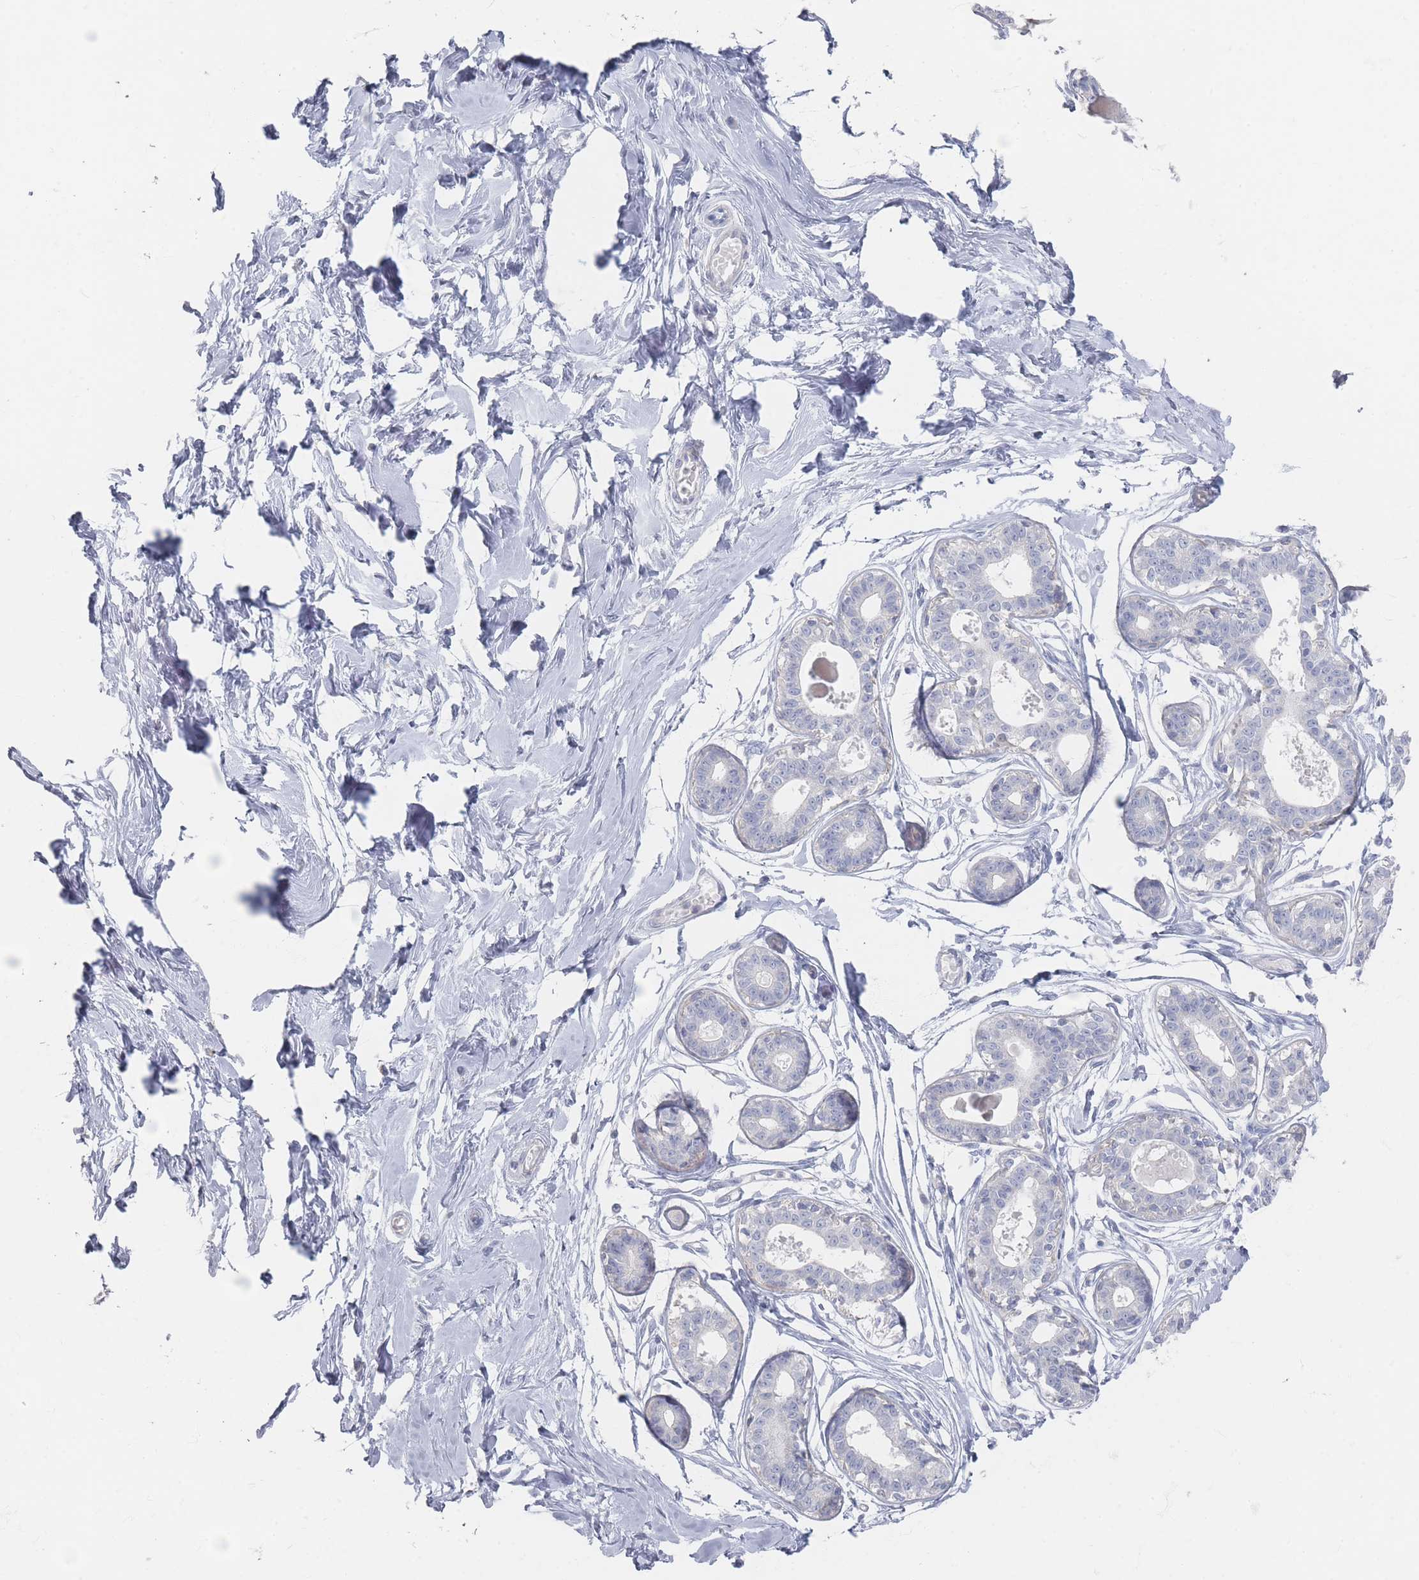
{"staining": {"intensity": "negative", "quantity": "none", "location": "none"}, "tissue": "breast", "cell_type": "Adipocytes", "image_type": "normal", "snomed": [{"axis": "morphology", "description": "Normal tissue, NOS"}, {"axis": "topography", "description": "Breast"}], "caption": "IHC micrograph of benign human breast stained for a protein (brown), which shows no expression in adipocytes.", "gene": "CD37", "patient": {"sex": "female", "age": 45}}